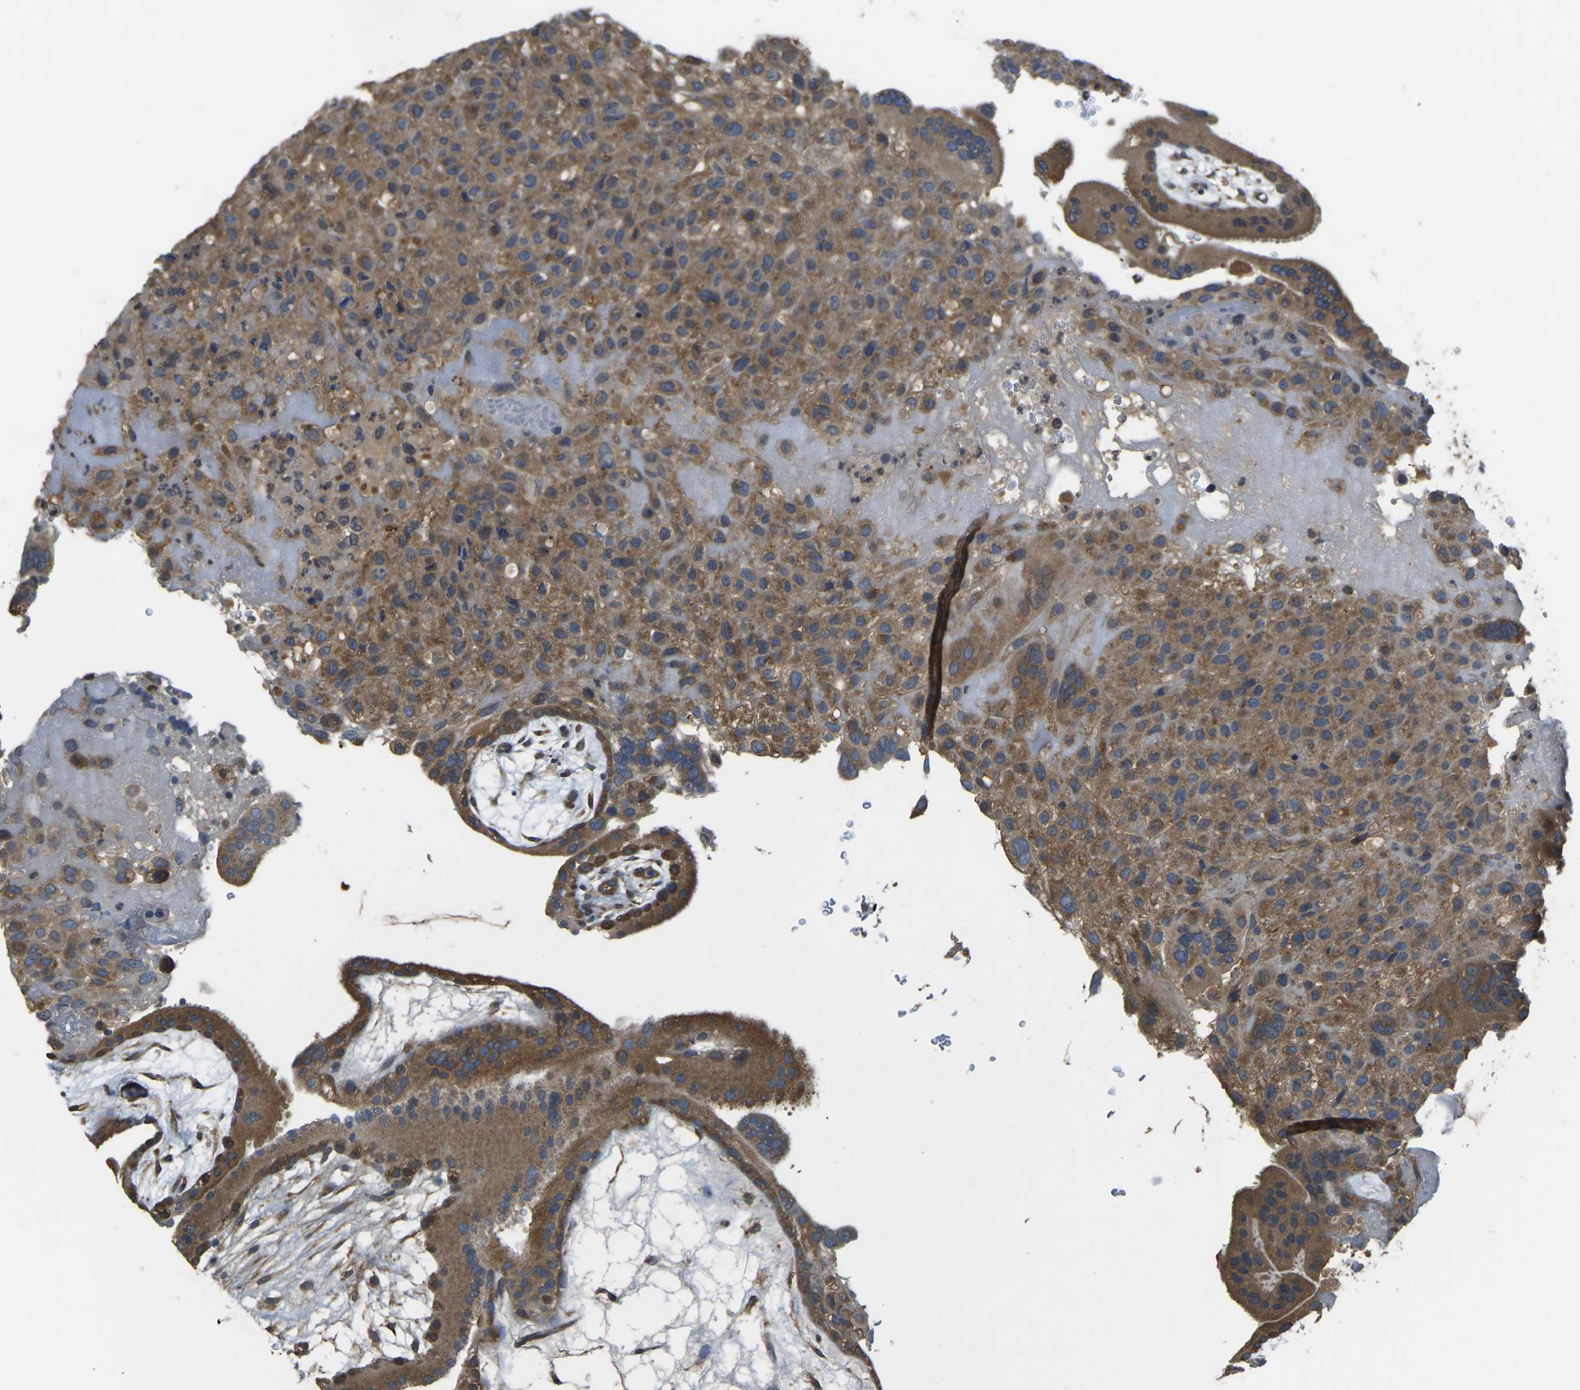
{"staining": {"intensity": "moderate", "quantity": ">75%", "location": "cytoplasmic/membranous"}, "tissue": "placenta", "cell_type": "Decidual cells", "image_type": "normal", "snomed": [{"axis": "morphology", "description": "Normal tissue, NOS"}, {"axis": "topography", "description": "Placenta"}], "caption": "The immunohistochemical stain shows moderate cytoplasmic/membranous positivity in decidual cells of benign placenta. (brown staining indicates protein expression, while blue staining denotes nuclei).", "gene": "AIMP1", "patient": {"sex": "female", "age": 19}}